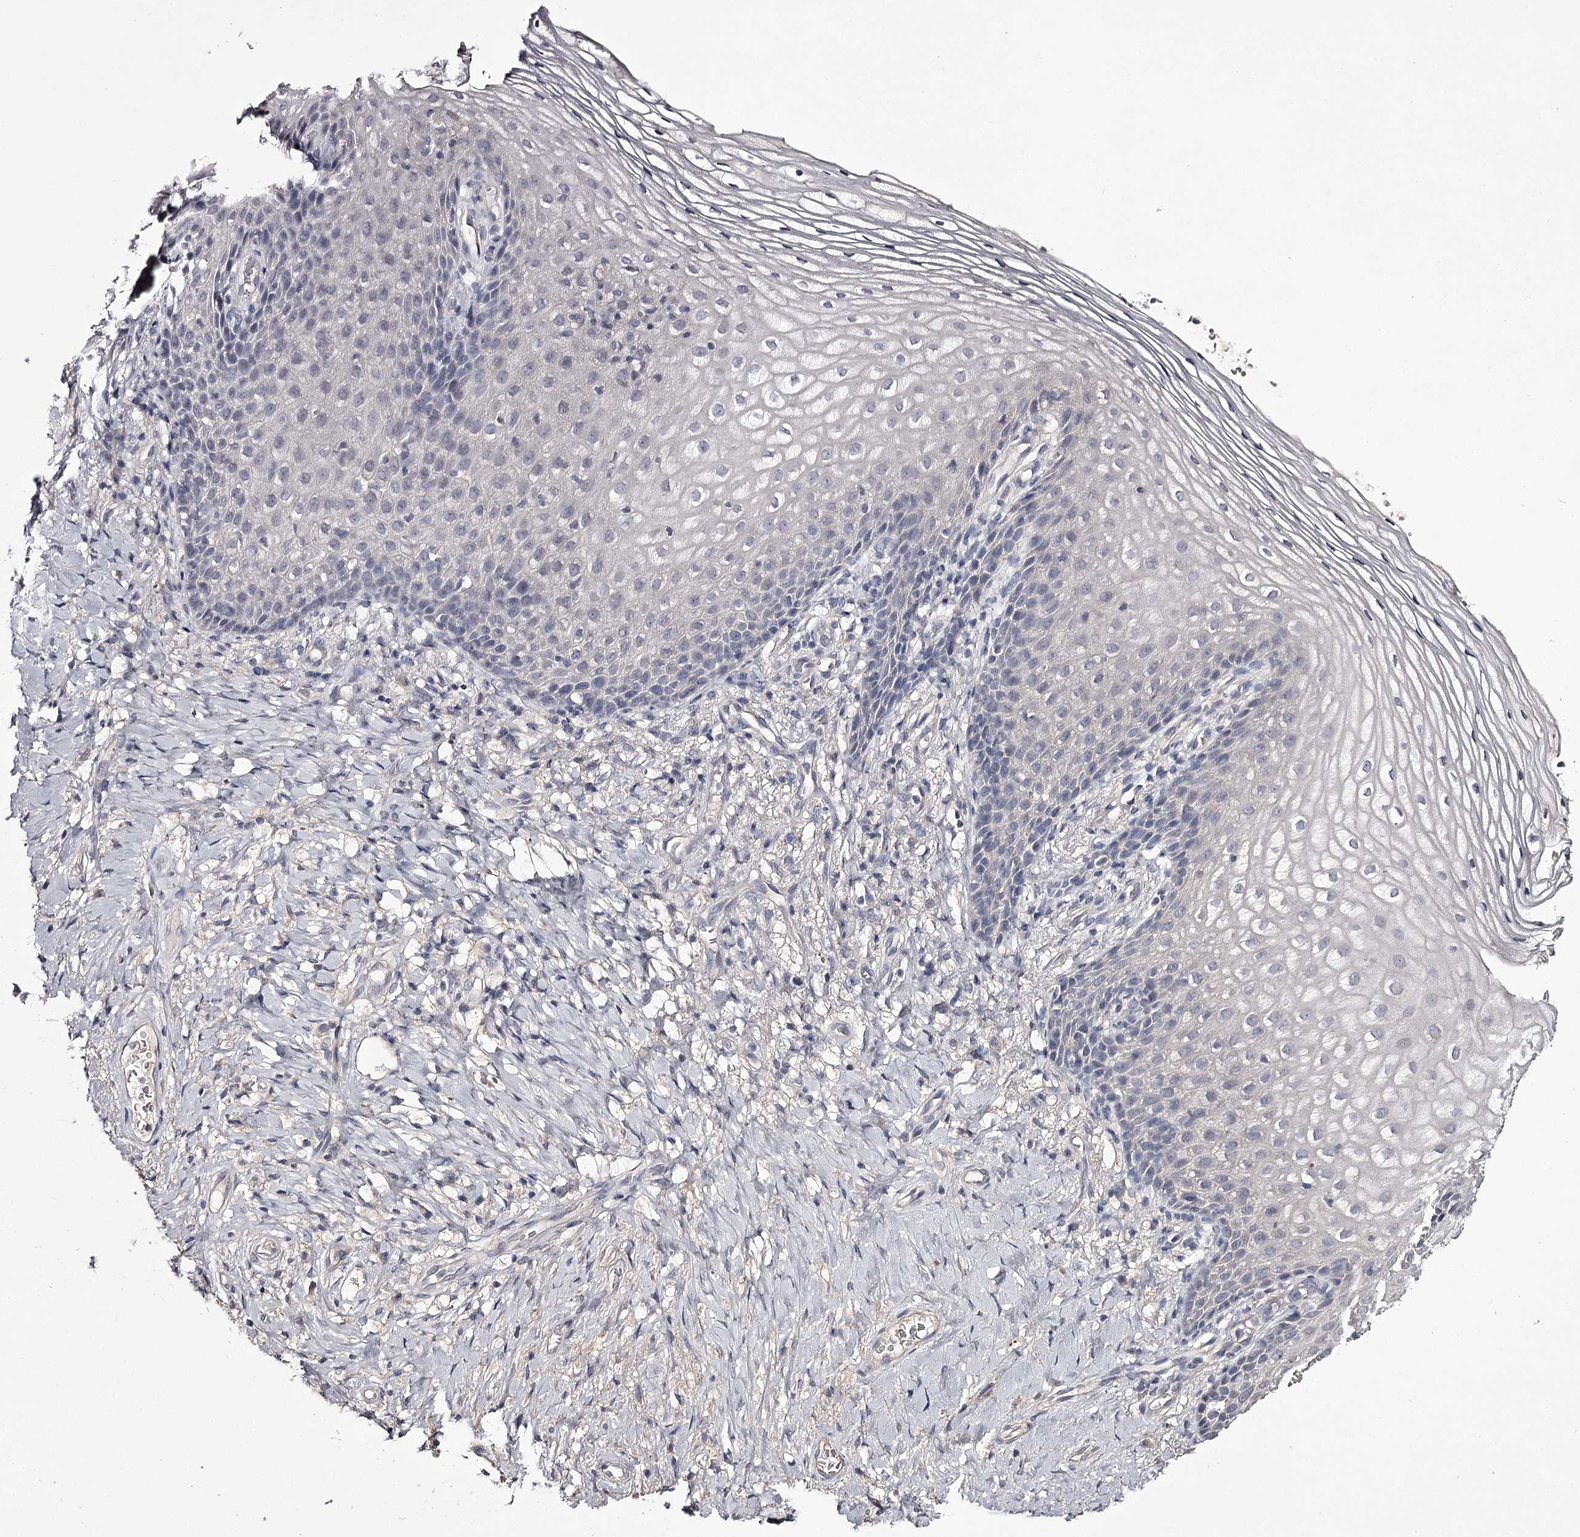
{"staining": {"intensity": "negative", "quantity": "none", "location": "none"}, "tissue": "vagina", "cell_type": "Squamous epithelial cells", "image_type": "normal", "snomed": [{"axis": "morphology", "description": "Normal tissue, NOS"}, {"axis": "topography", "description": "Vagina"}], "caption": "This micrograph is of normal vagina stained with IHC to label a protein in brown with the nuclei are counter-stained blue. There is no staining in squamous epithelial cells. (IHC, brightfield microscopy, high magnification).", "gene": "PRM2", "patient": {"sex": "female", "age": 60}}